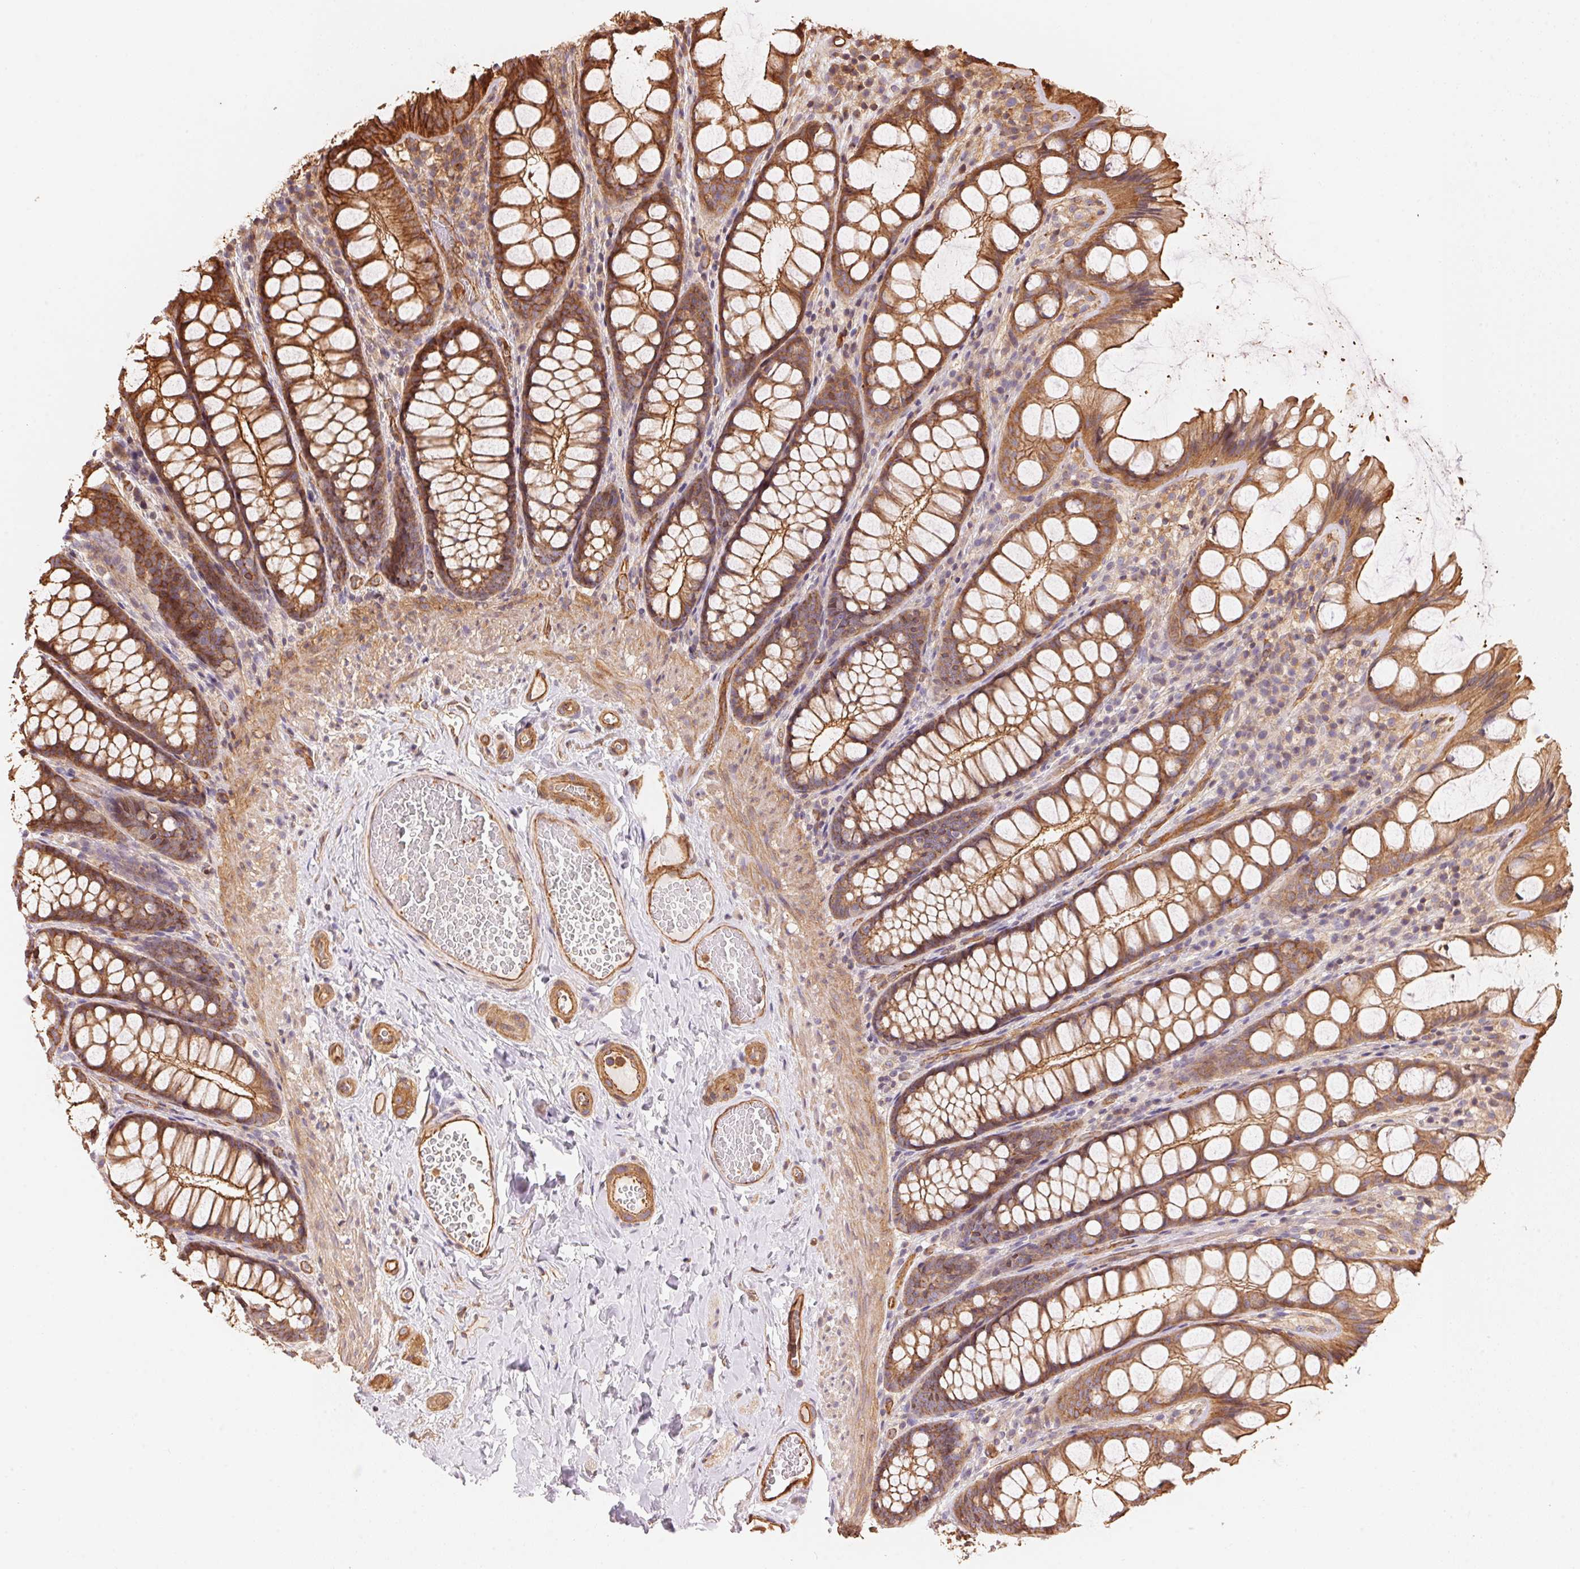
{"staining": {"intensity": "moderate", "quantity": ">75%", "location": "cytoplasmic/membranous"}, "tissue": "colon", "cell_type": "Endothelial cells", "image_type": "normal", "snomed": [{"axis": "morphology", "description": "Normal tissue, NOS"}, {"axis": "topography", "description": "Colon"}], "caption": "The micrograph displays staining of normal colon, revealing moderate cytoplasmic/membranous protein positivity (brown color) within endothelial cells.", "gene": "FRAS1", "patient": {"sex": "male", "age": 47}}